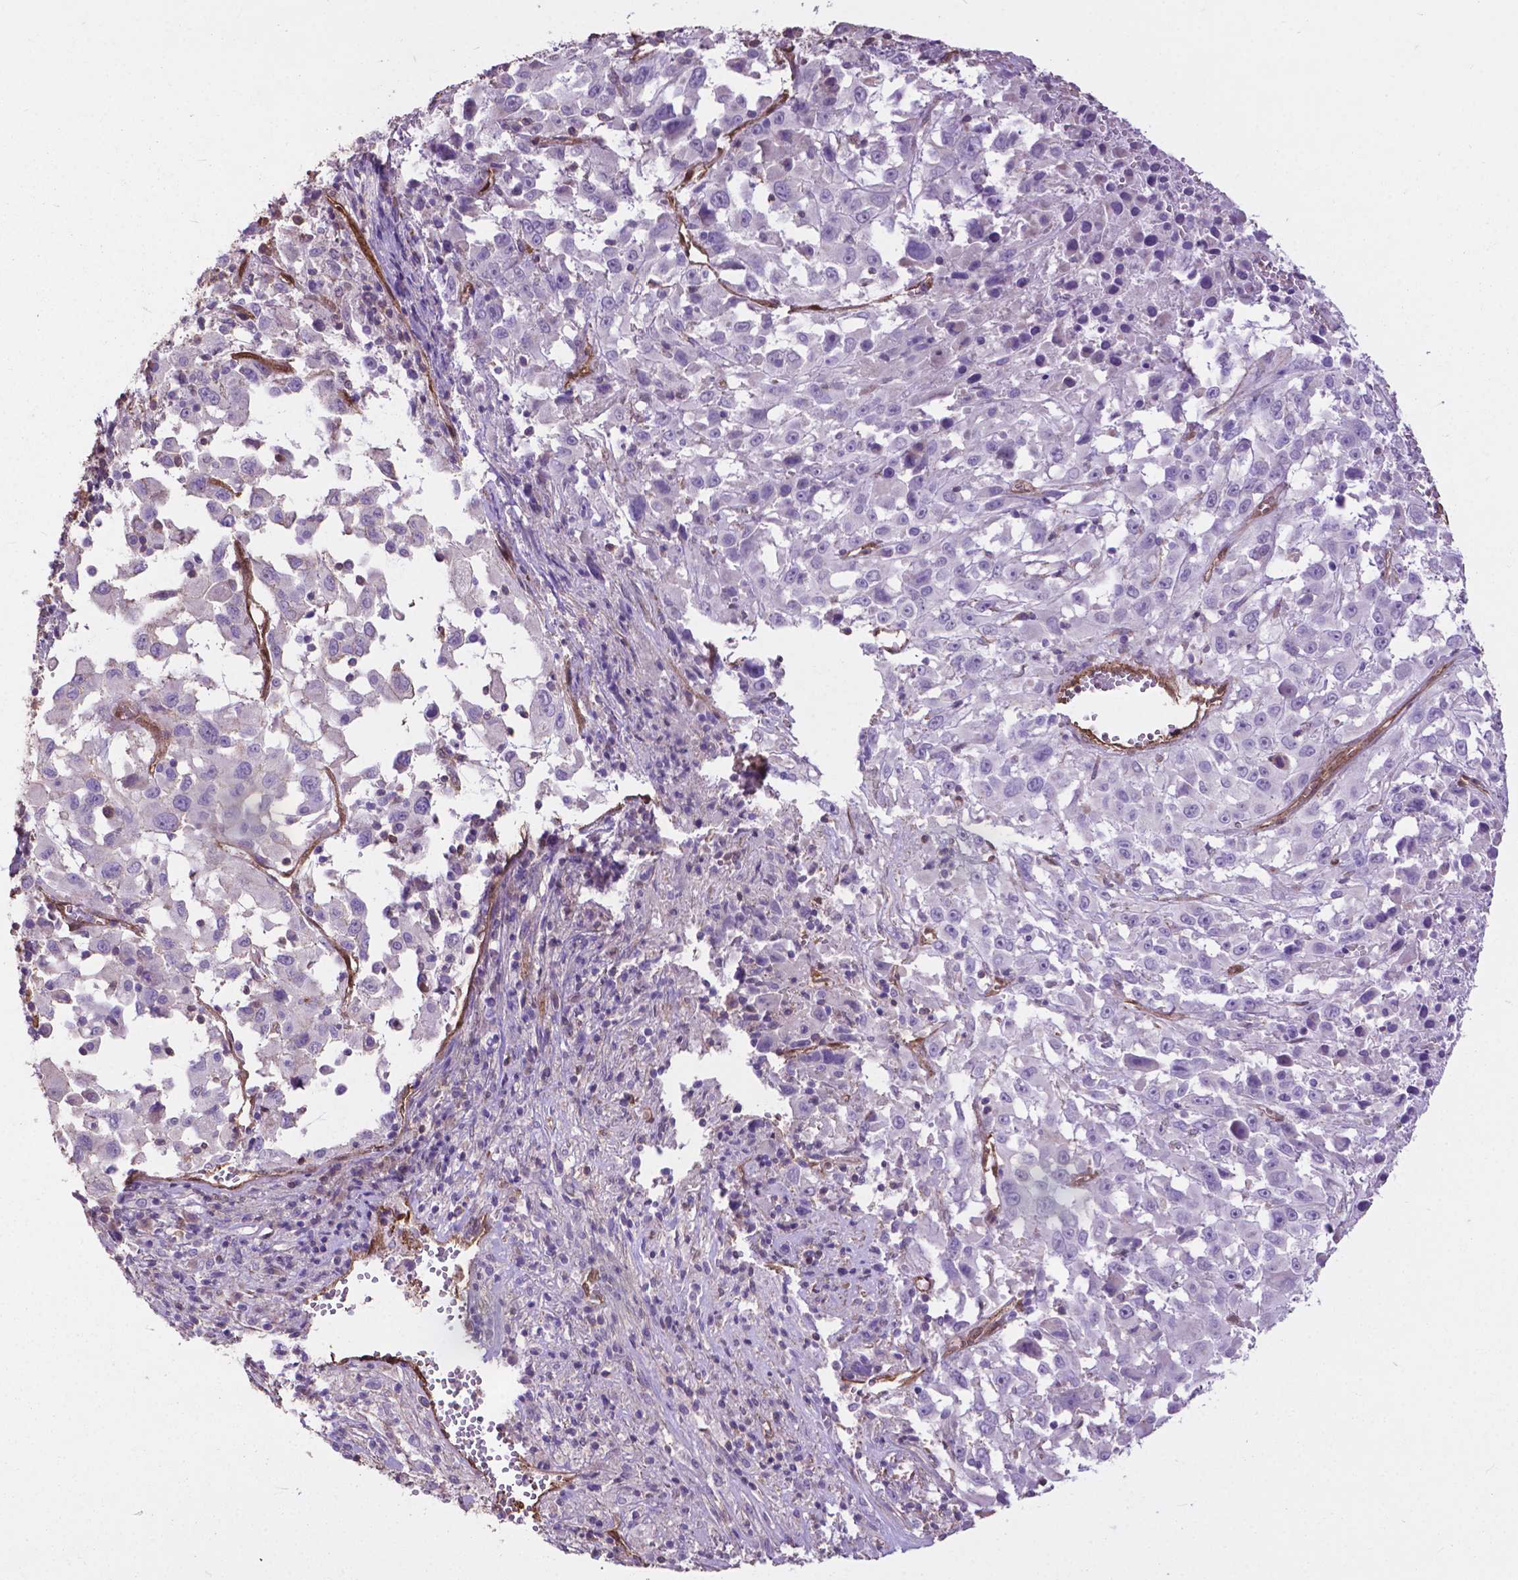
{"staining": {"intensity": "negative", "quantity": "none", "location": "none"}, "tissue": "melanoma", "cell_type": "Tumor cells", "image_type": "cancer", "snomed": [{"axis": "morphology", "description": "Malignant melanoma, Metastatic site"}, {"axis": "topography", "description": "Soft tissue"}], "caption": "This is an immunohistochemistry micrograph of malignant melanoma (metastatic site). There is no staining in tumor cells.", "gene": "PDLIM1", "patient": {"sex": "male", "age": 50}}